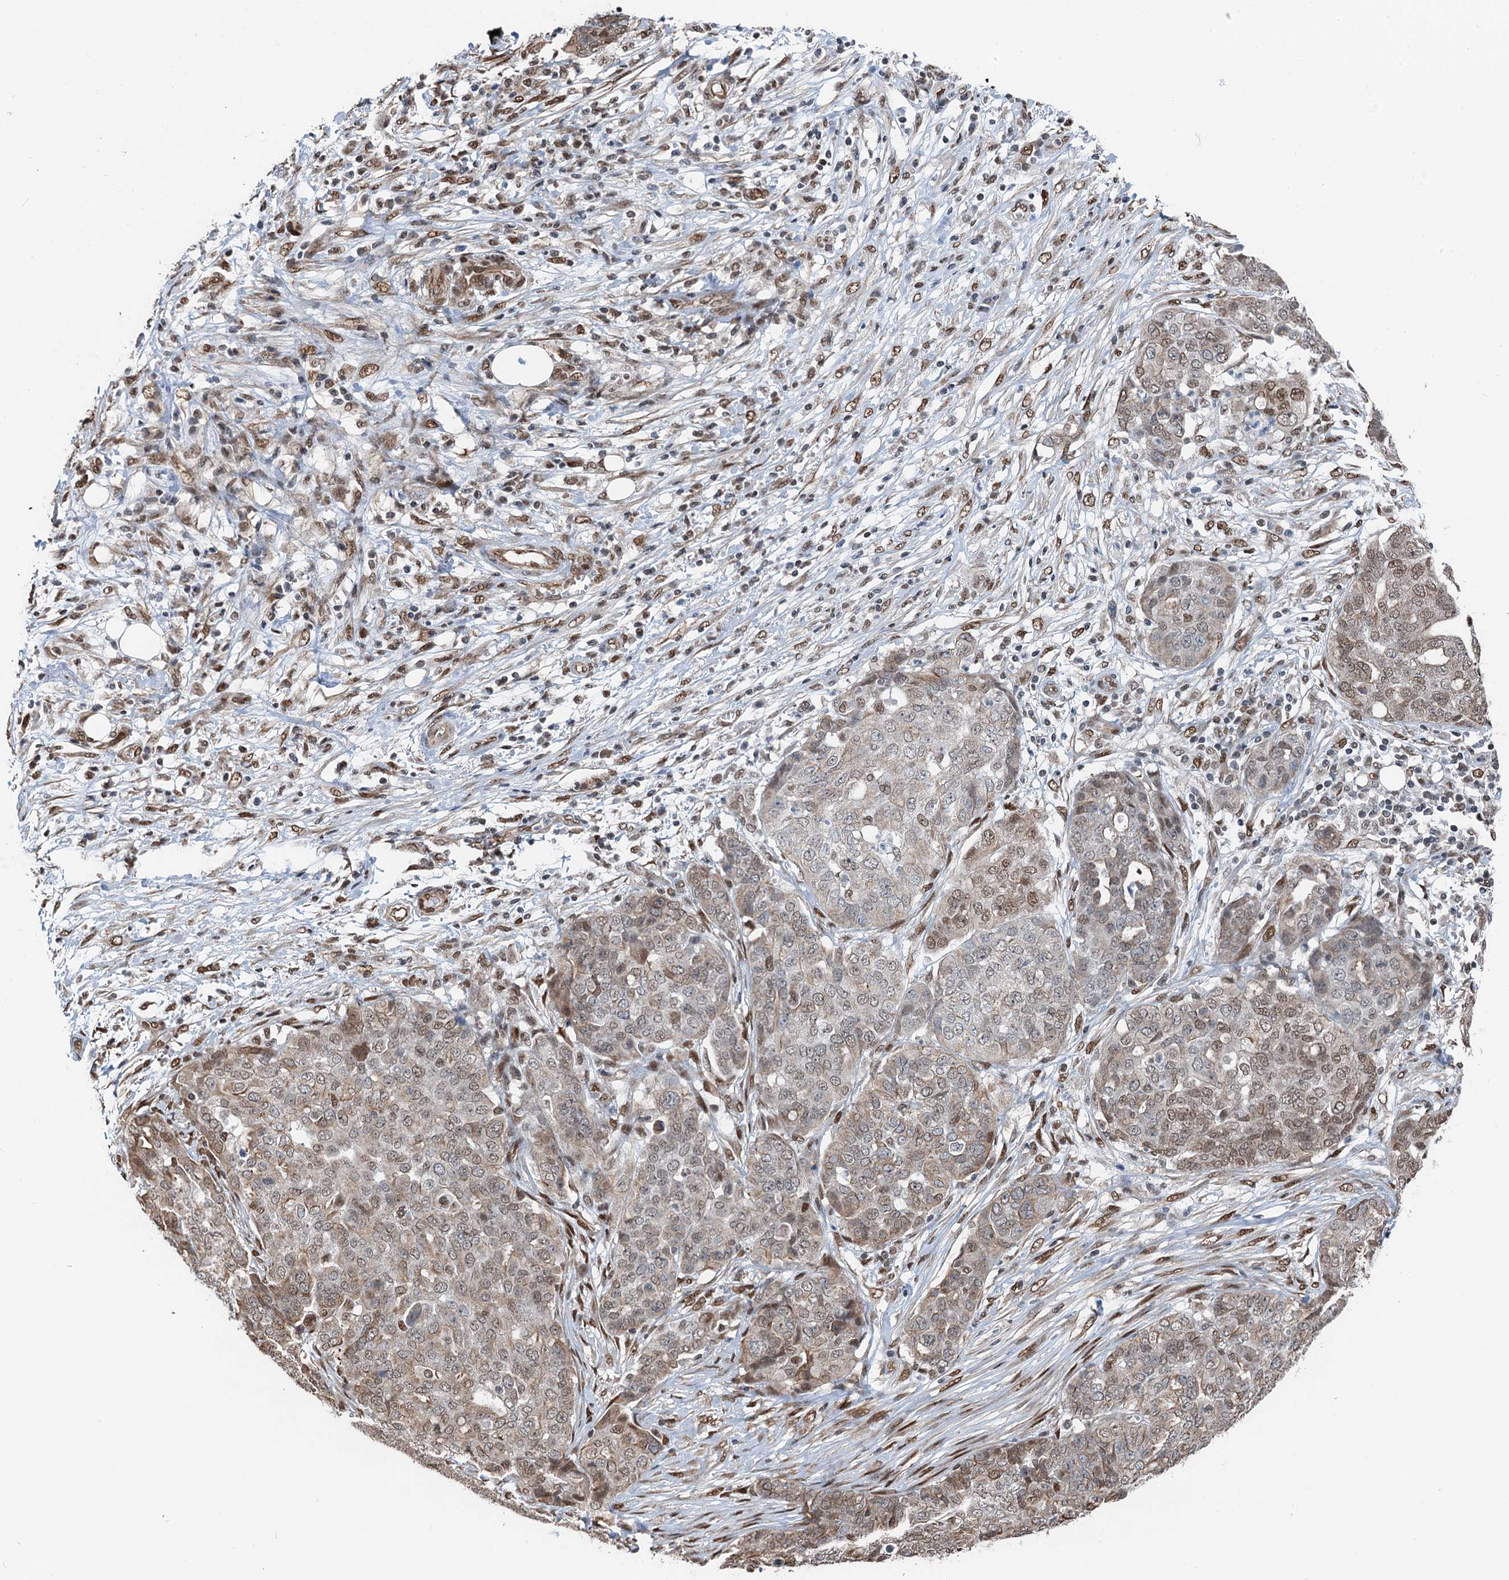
{"staining": {"intensity": "moderate", "quantity": "25%-75%", "location": "nuclear"}, "tissue": "ovarian cancer", "cell_type": "Tumor cells", "image_type": "cancer", "snomed": [{"axis": "morphology", "description": "Cystadenocarcinoma, serous, NOS"}, {"axis": "topography", "description": "Soft tissue"}, {"axis": "topography", "description": "Ovary"}], "caption": "A high-resolution photomicrograph shows immunohistochemistry (IHC) staining of serous cystadenocarcinoma (ovarian), which exhibits moderate nuclear staining in about 25%-75% of tumor cells.", "gene": "CFDP1", "patient": {"sex": "female", "age": 57}}